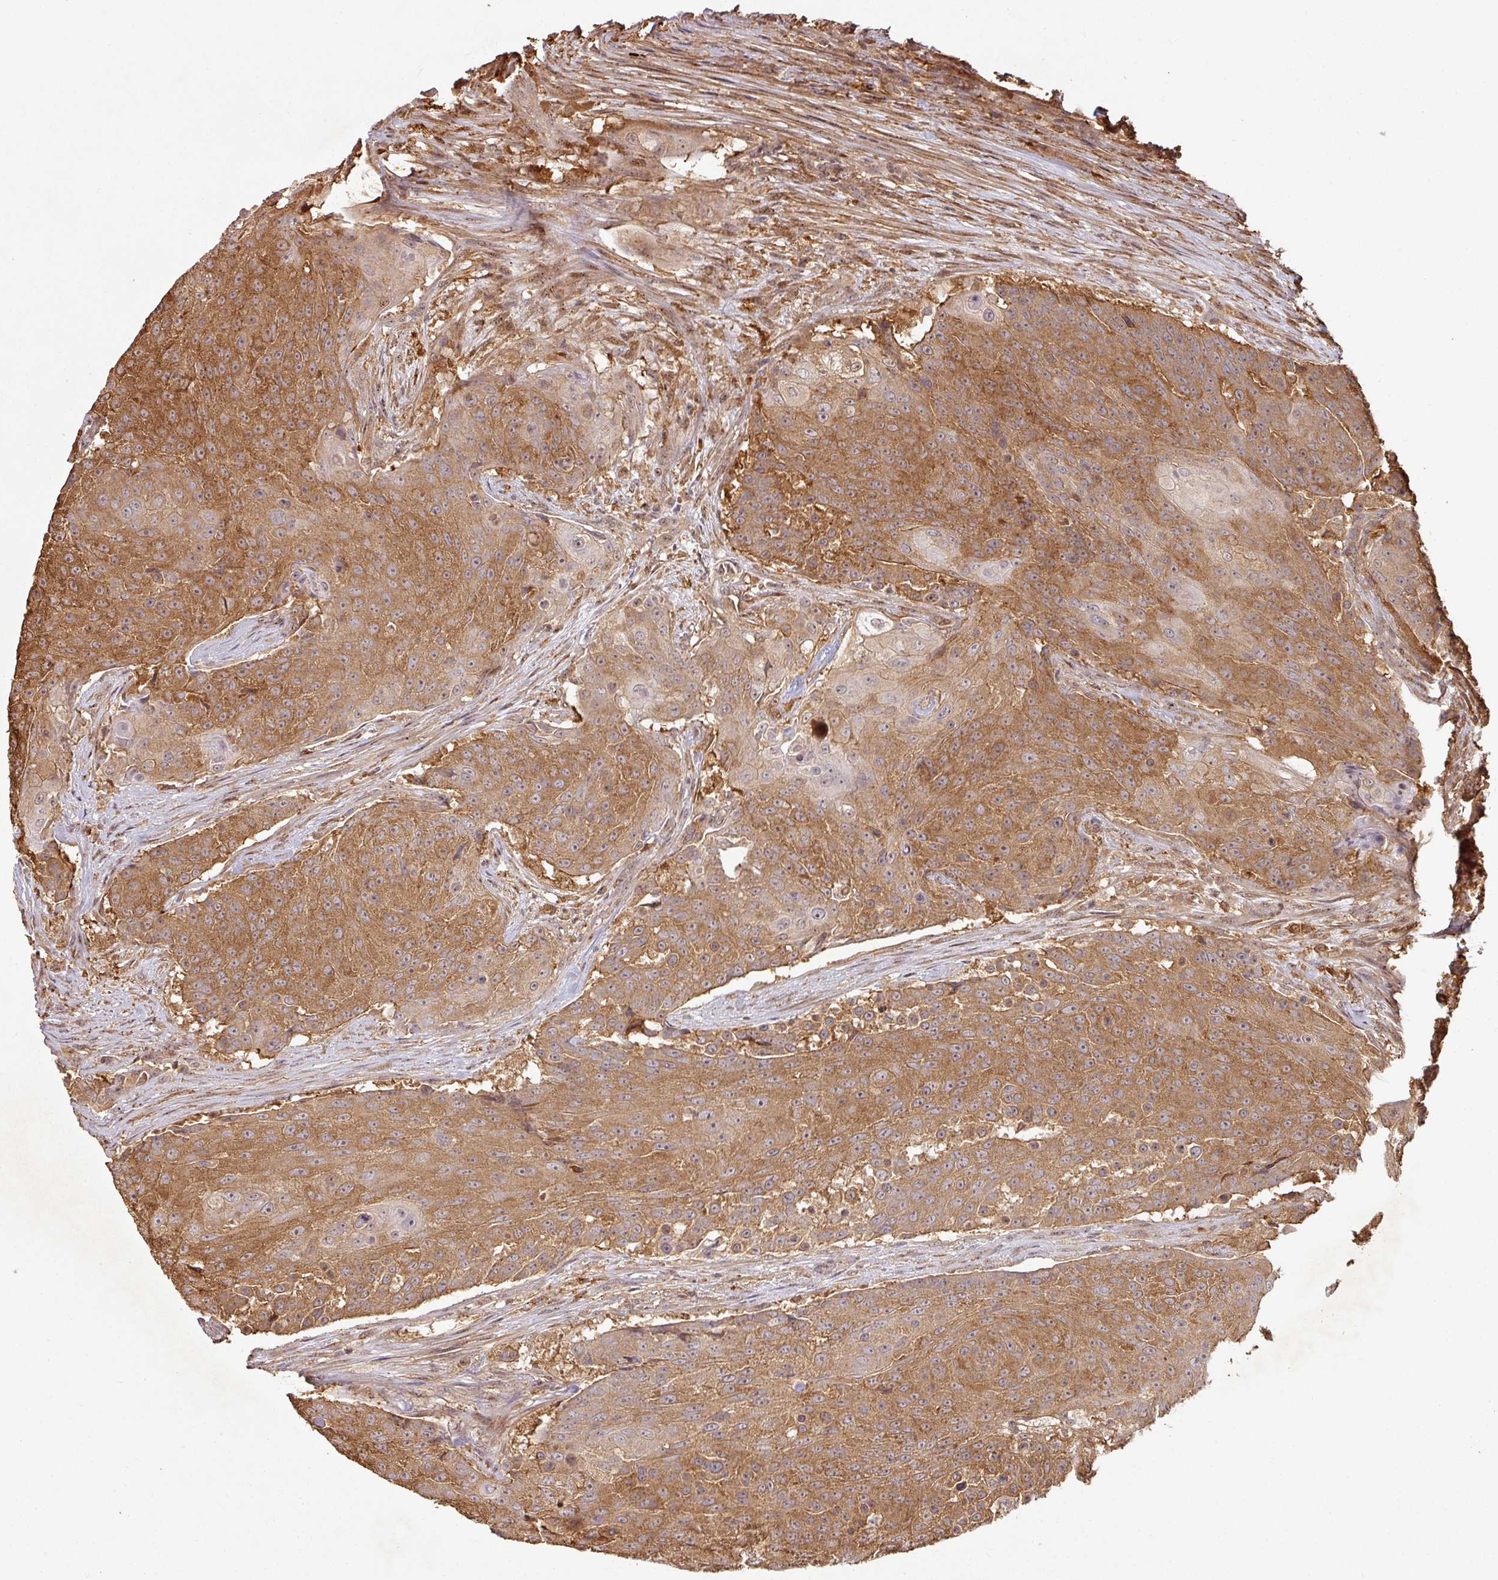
{"staining": {"intensity": "moderate", "quantity": ">75%", "location": "cytoplasmic/membranous,nuclear"}, "tissue": "urothelial cancer", "cell_type": "Tumor cells", "image_type": "cancer", "snomed": [{"axis": "morphology", "description": "Urothelial carcinoma, High grade"}, {"axis": "topography", "description": "Urinary bladder"}], "caption": "Brown immunohistochemical staining in urothelial cancer demonstrates moderate cytoplasmic/membranous and nuclear expression in approximately >75% of tumor cells.", "gene": "ZNF322", "patient": {"sex": "female", "age": 63}}